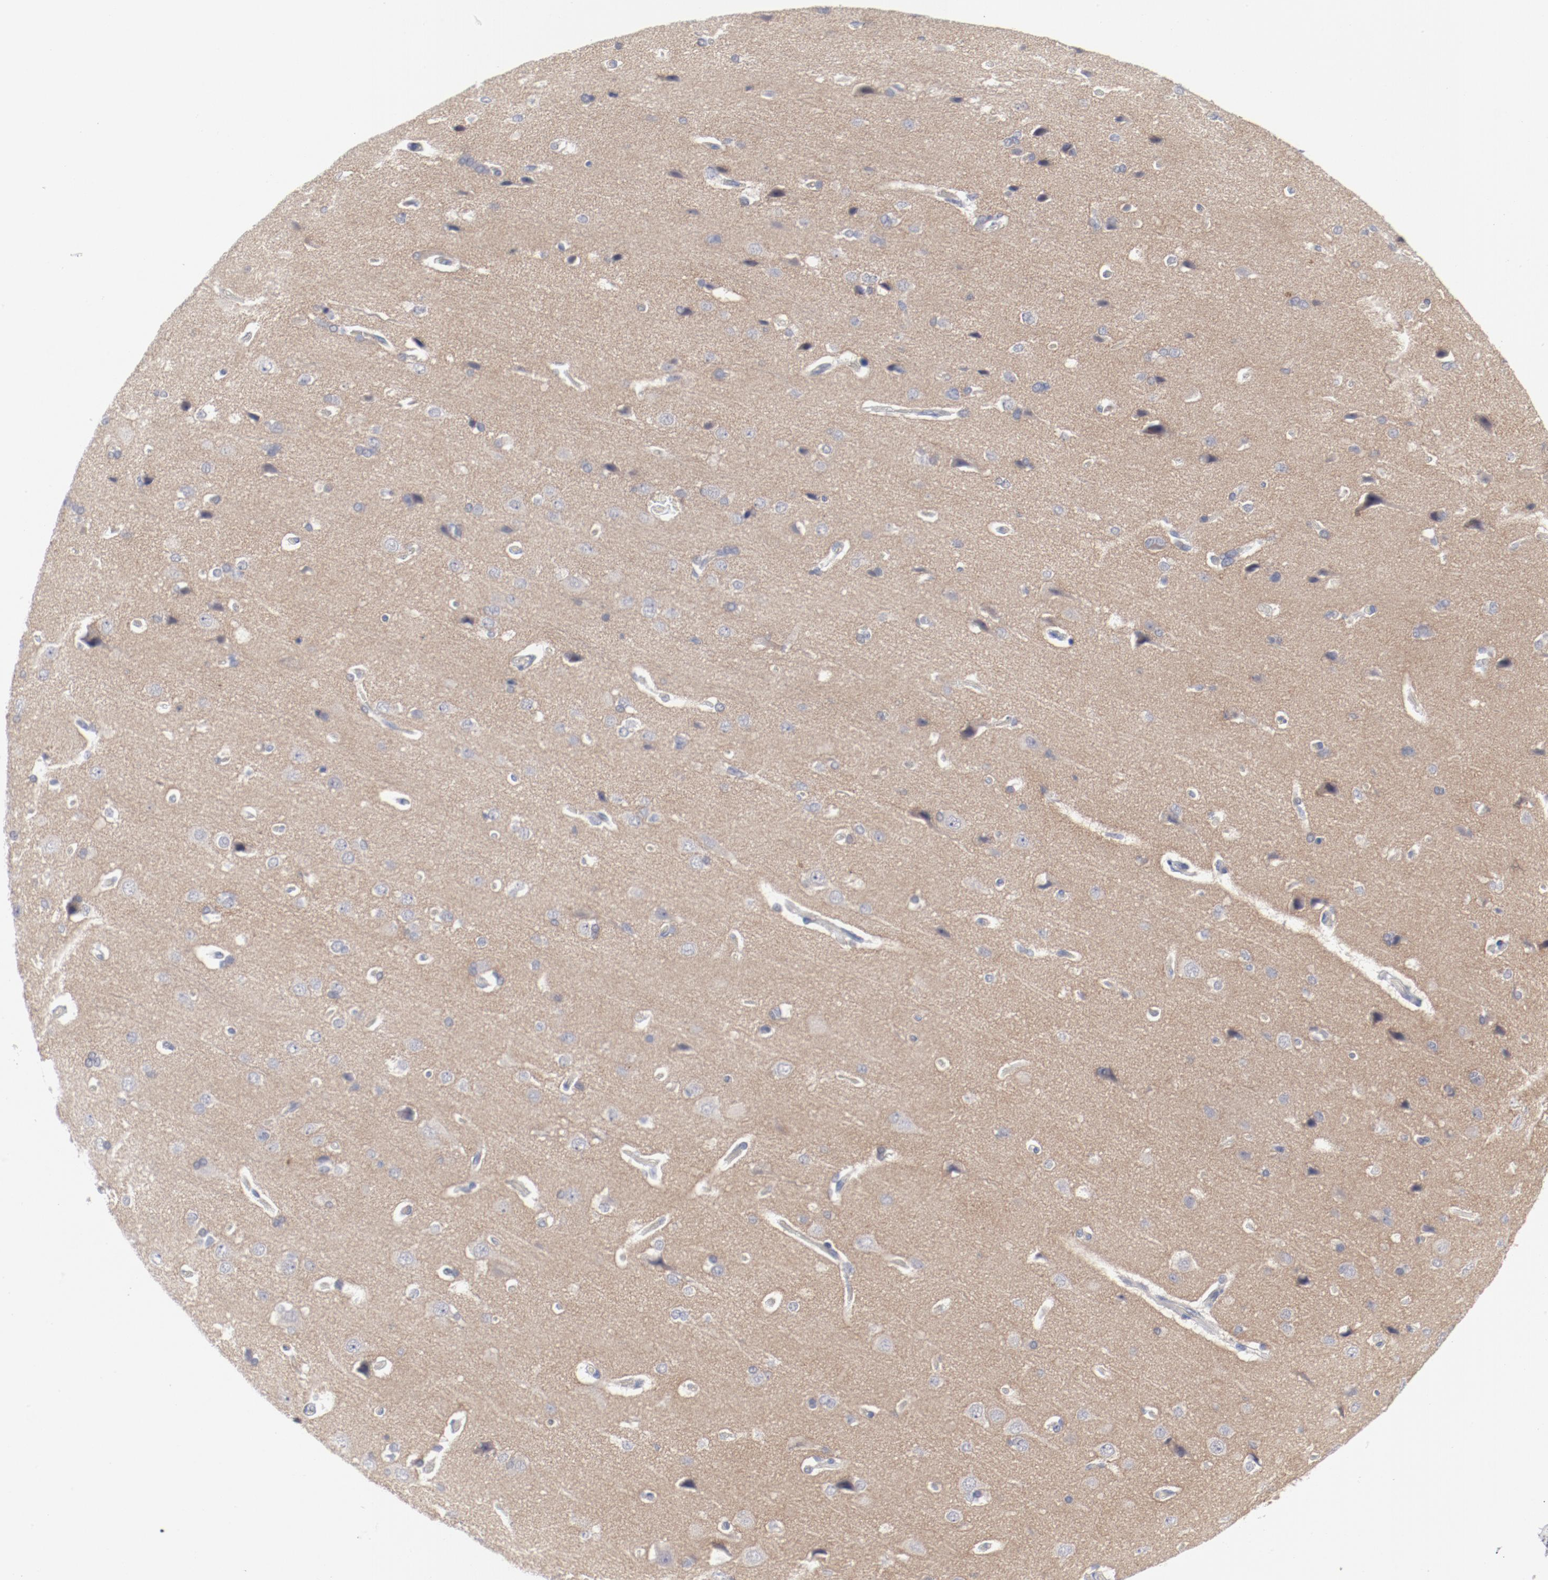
{"staining": {"intensity": "negative", "quantity": "none", "location": "none"}, "tissue": "cerebral cortex", "cell_type": "Endothelial cells", "image_type": "normal", "snomed": [{"axis": "morphology", "description": "Normal tissue, NOS"}, {"axis": "topography", "description": "Cerebral cortex"}], "caption": "IHC micrograph of unremarkable human cerebral cortex stained for a protein (brown), which shows no expression in endothelial cells.", "gene": "SH3BGR", "patient": {"sex": "male", "age": 62}}